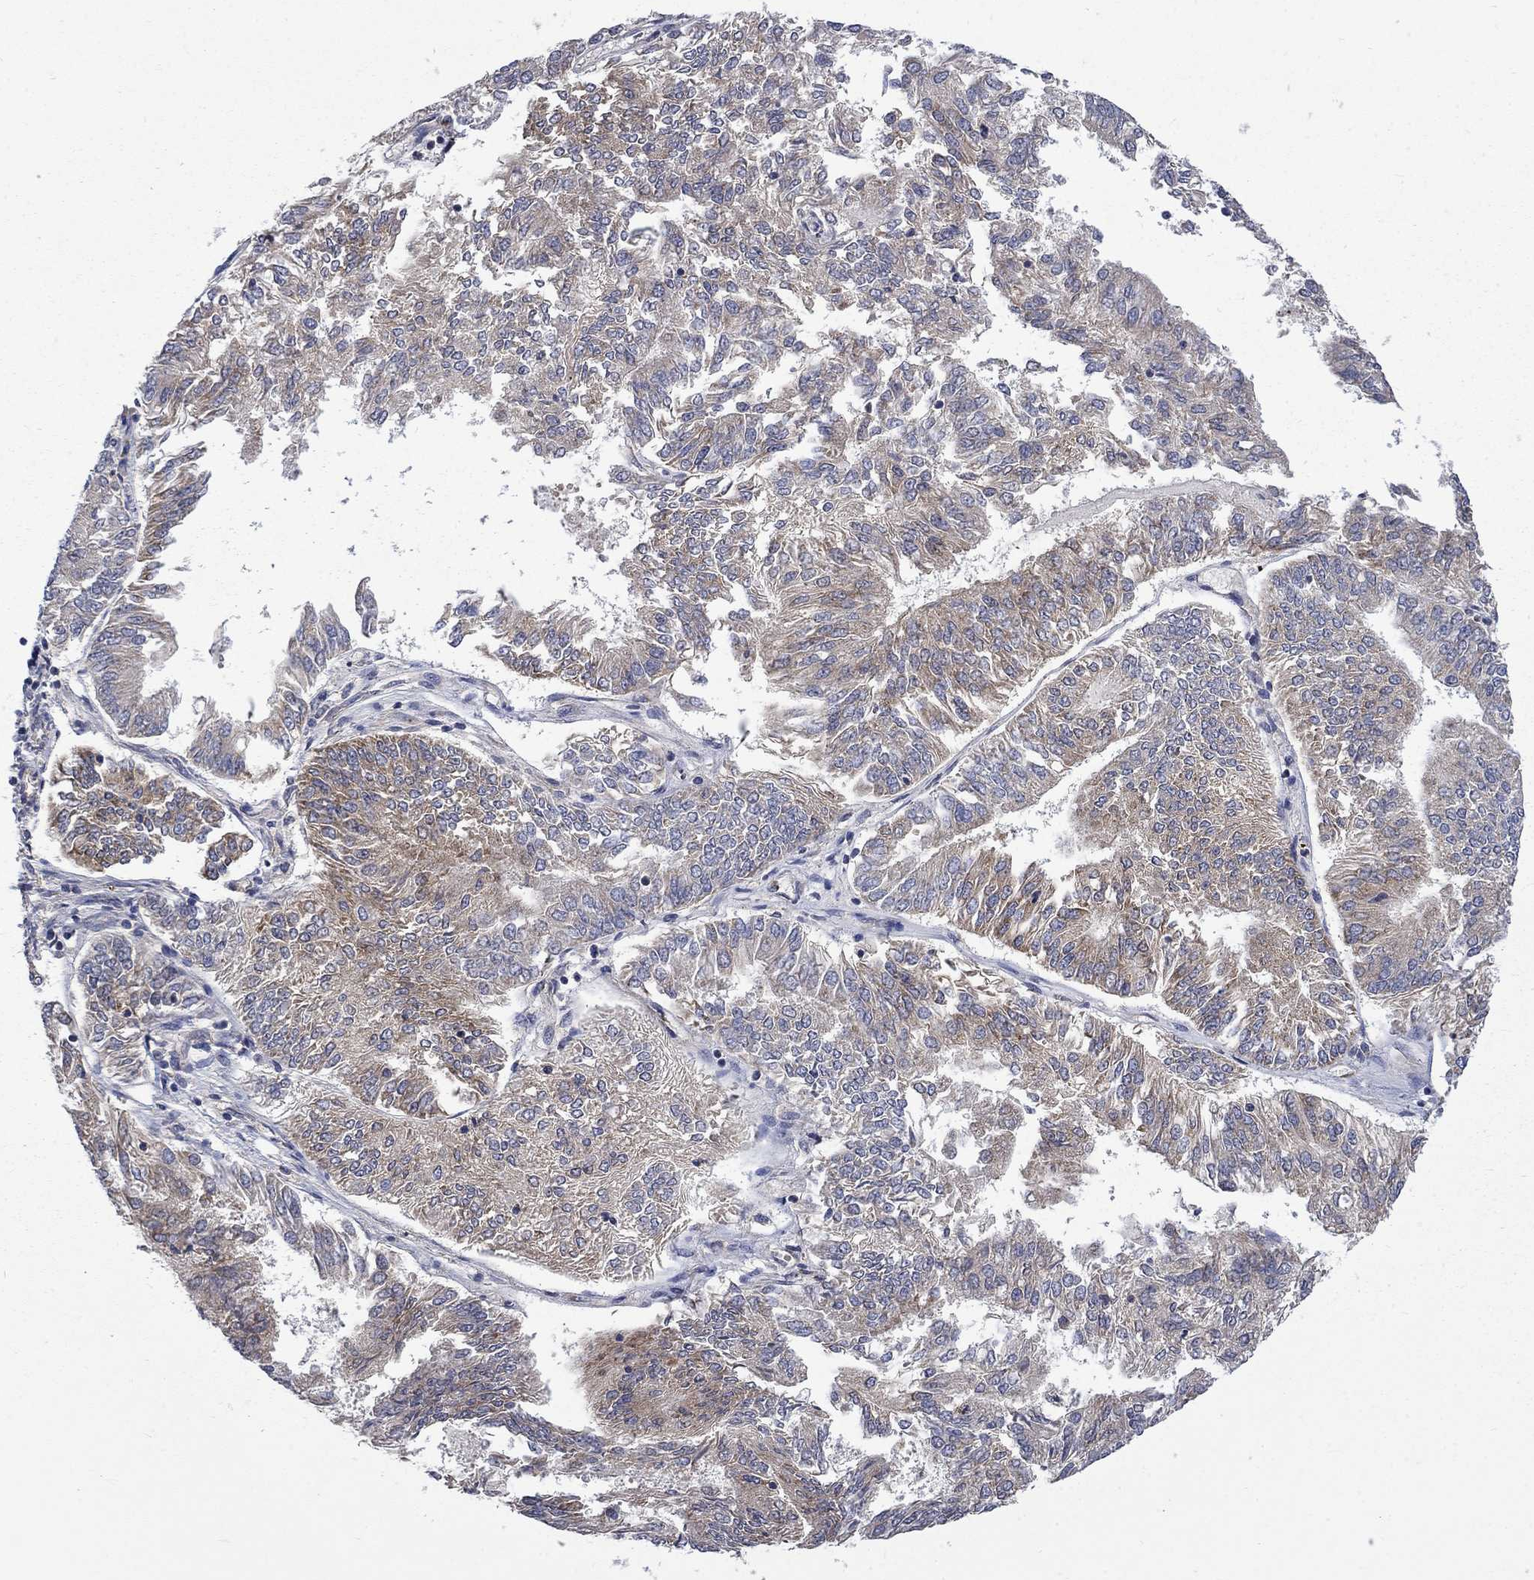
{"staining": {"intensity": "moderate", "quantity": "25%-75%", "location": "cytoplasmic/membranous"}, "tissue": "endometrial cancer", "cell_type": "Tumor cells", "image_type": "cancer", "snomed": [{"axis": "morphology", "description": "Adenocarcinoma, NOS"}, {"axis": "topography", "description": "Endometrium"}], "caption": "A brown stain shows moderate cytoplasmic/membranous positivity of a protein in human endometrial adenocarcinoma tumor cells.", "gene": "HSPA12A", "patient": {"sex": "female", "age": 58}}